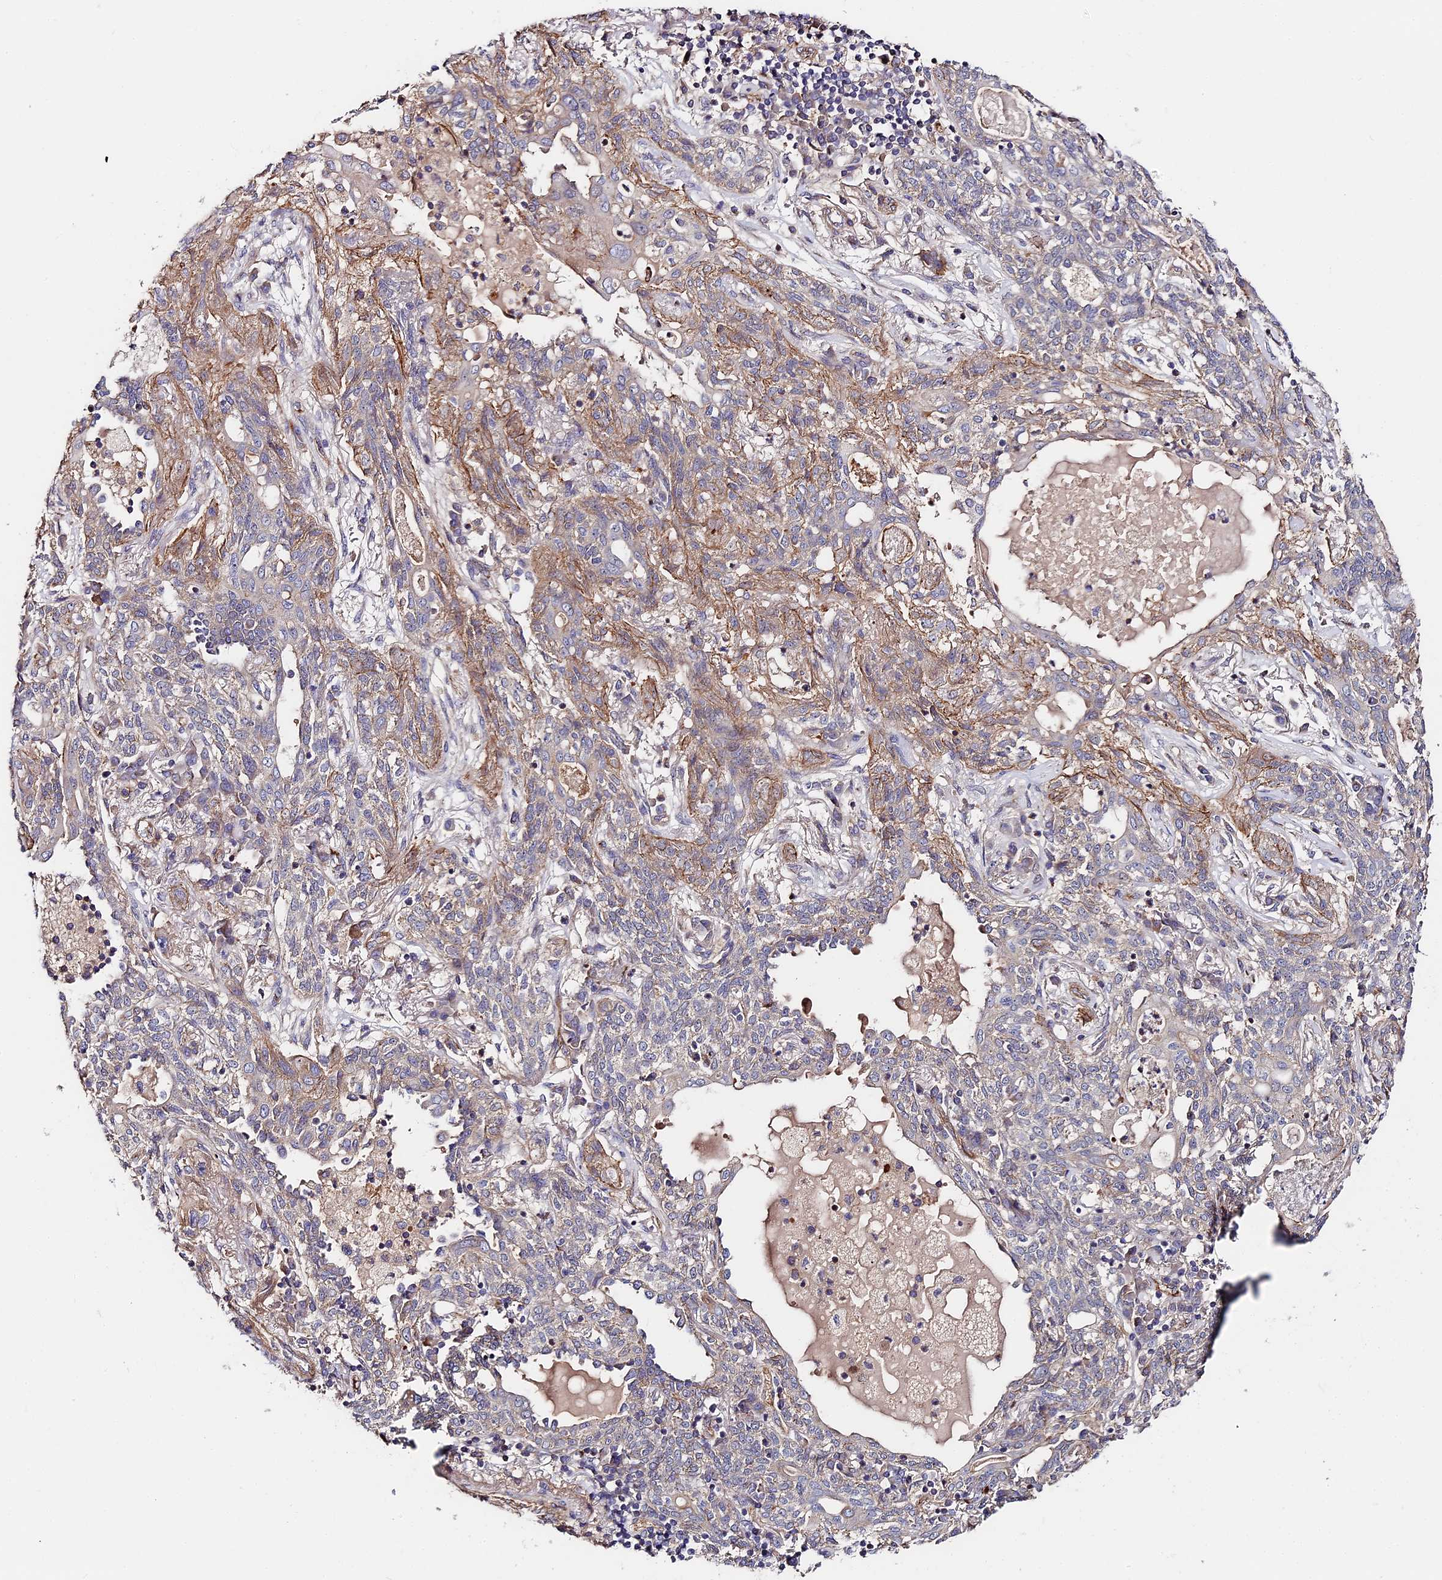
{"staining": {"intensity": "moderate", "quantity": "<25%", "location": "cytoplasmic/membranous"}, "tissue": "lung cancer", "cell_type": "Tumor cells", "image_type": "cancer", "snomed": [{"axis": "morphology", "description": "Squamous cell carcinoma, NOS"}, {"axis": "topography", "description": "Lung"}], "caption": "This image displays lung cancer (squamous cell carcinoma) stained with immunohistochemistry to label a protein in brown. The cytoplasmic/membranous of tumor cells show moderate positivity for the protein. Nuclei are counter-stained blue.", "gene": "MISP3", "patient": {"sex": "female", "age": 70}}